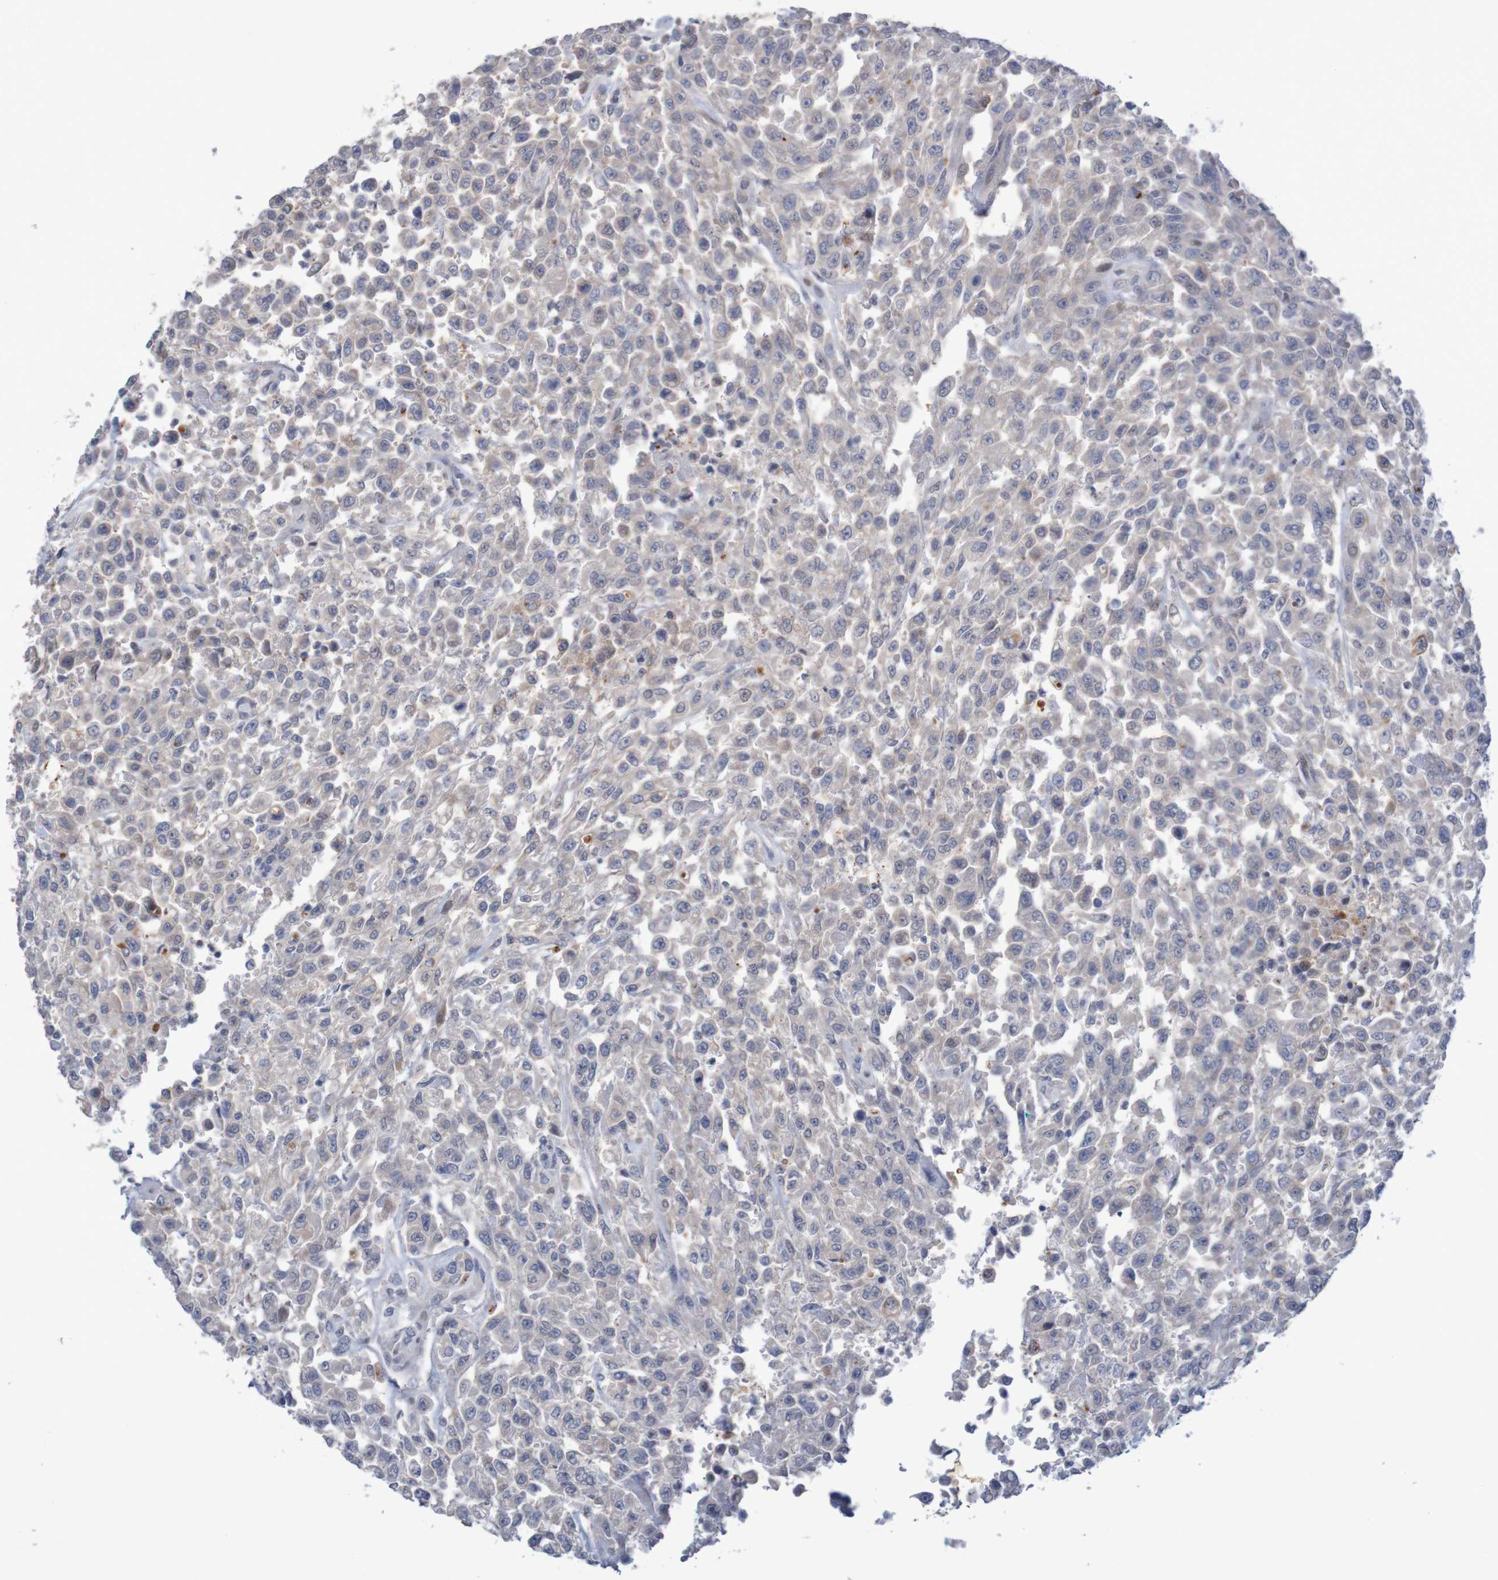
{"staining": {"intensity": "negative", "quantity": "none", "location": "none"}, "tissue": "urothelial cancer", "cell_type": "Tumor cells", "image_type": "cancer", "snomed": [{"axis": "morphology", "description": "Urothelial carcinoma, High grade"}, {"axis": "topography", "description": "Urinary bladder"}], "caption": "Immunohistochemical staining of human urothelial carcinoma (high-grade) exhibits no significant expression in tumor cells.", "gene": "FBP2", "patient": {"sex": "male", "age": 46}}